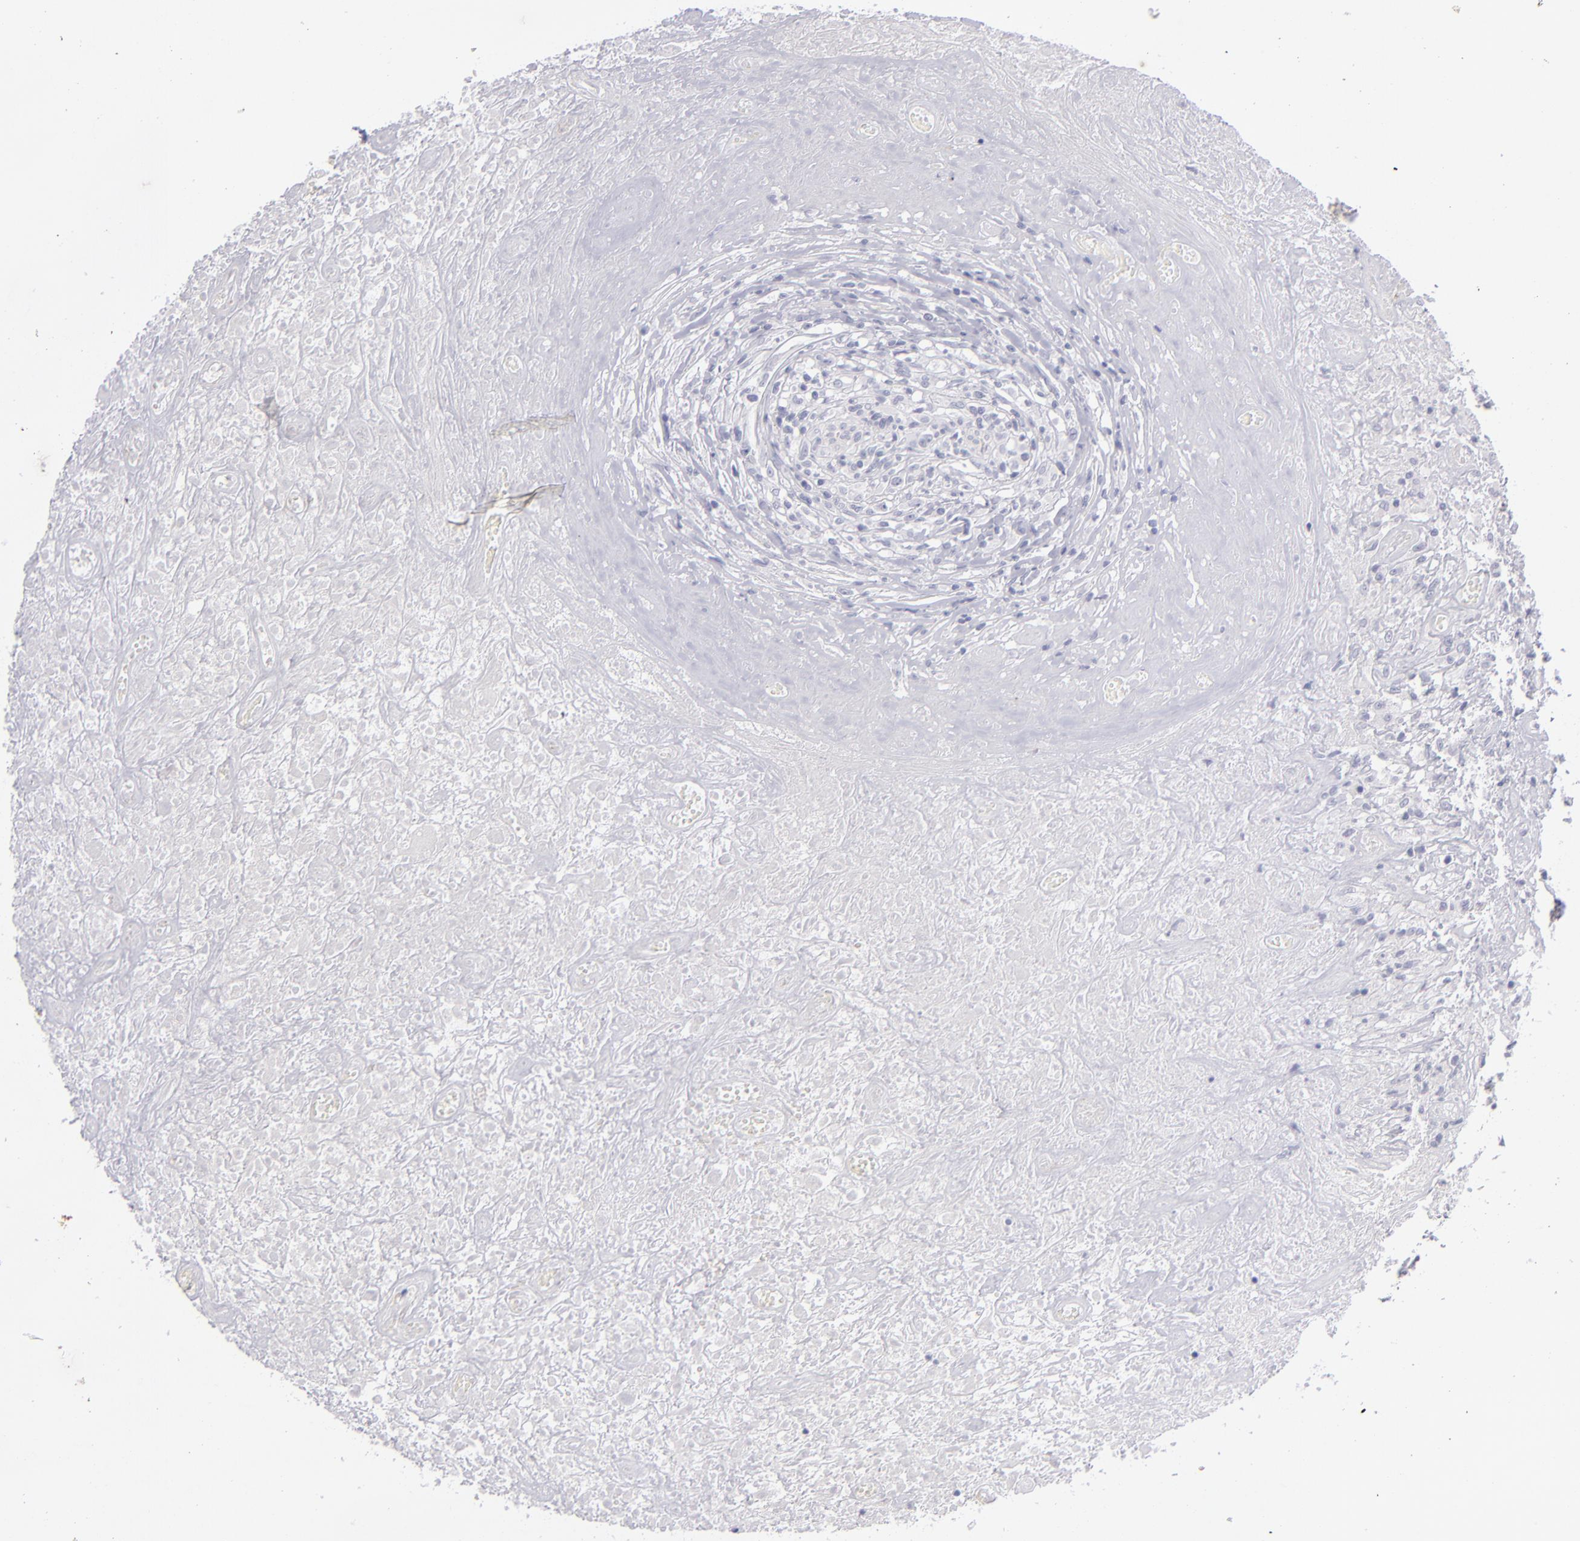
{"staining": {"intensity": "negative", "quantity": "none", "location": "none"}, "tissue": "lymphoma", "cell_type": "Tumor cells", "image_type": "cancer", "snomed": [{"axis": "morphology", "description": "Hodgkin's disease, NOS"}, {"axis": "topography", "description": "Lymph node"}], "caption": "Micrograph shows no significant protein positivity in tumor cells of lymphoma.", "gene": "ITGB4", "patient": {"sex": "male", "age": 46}}